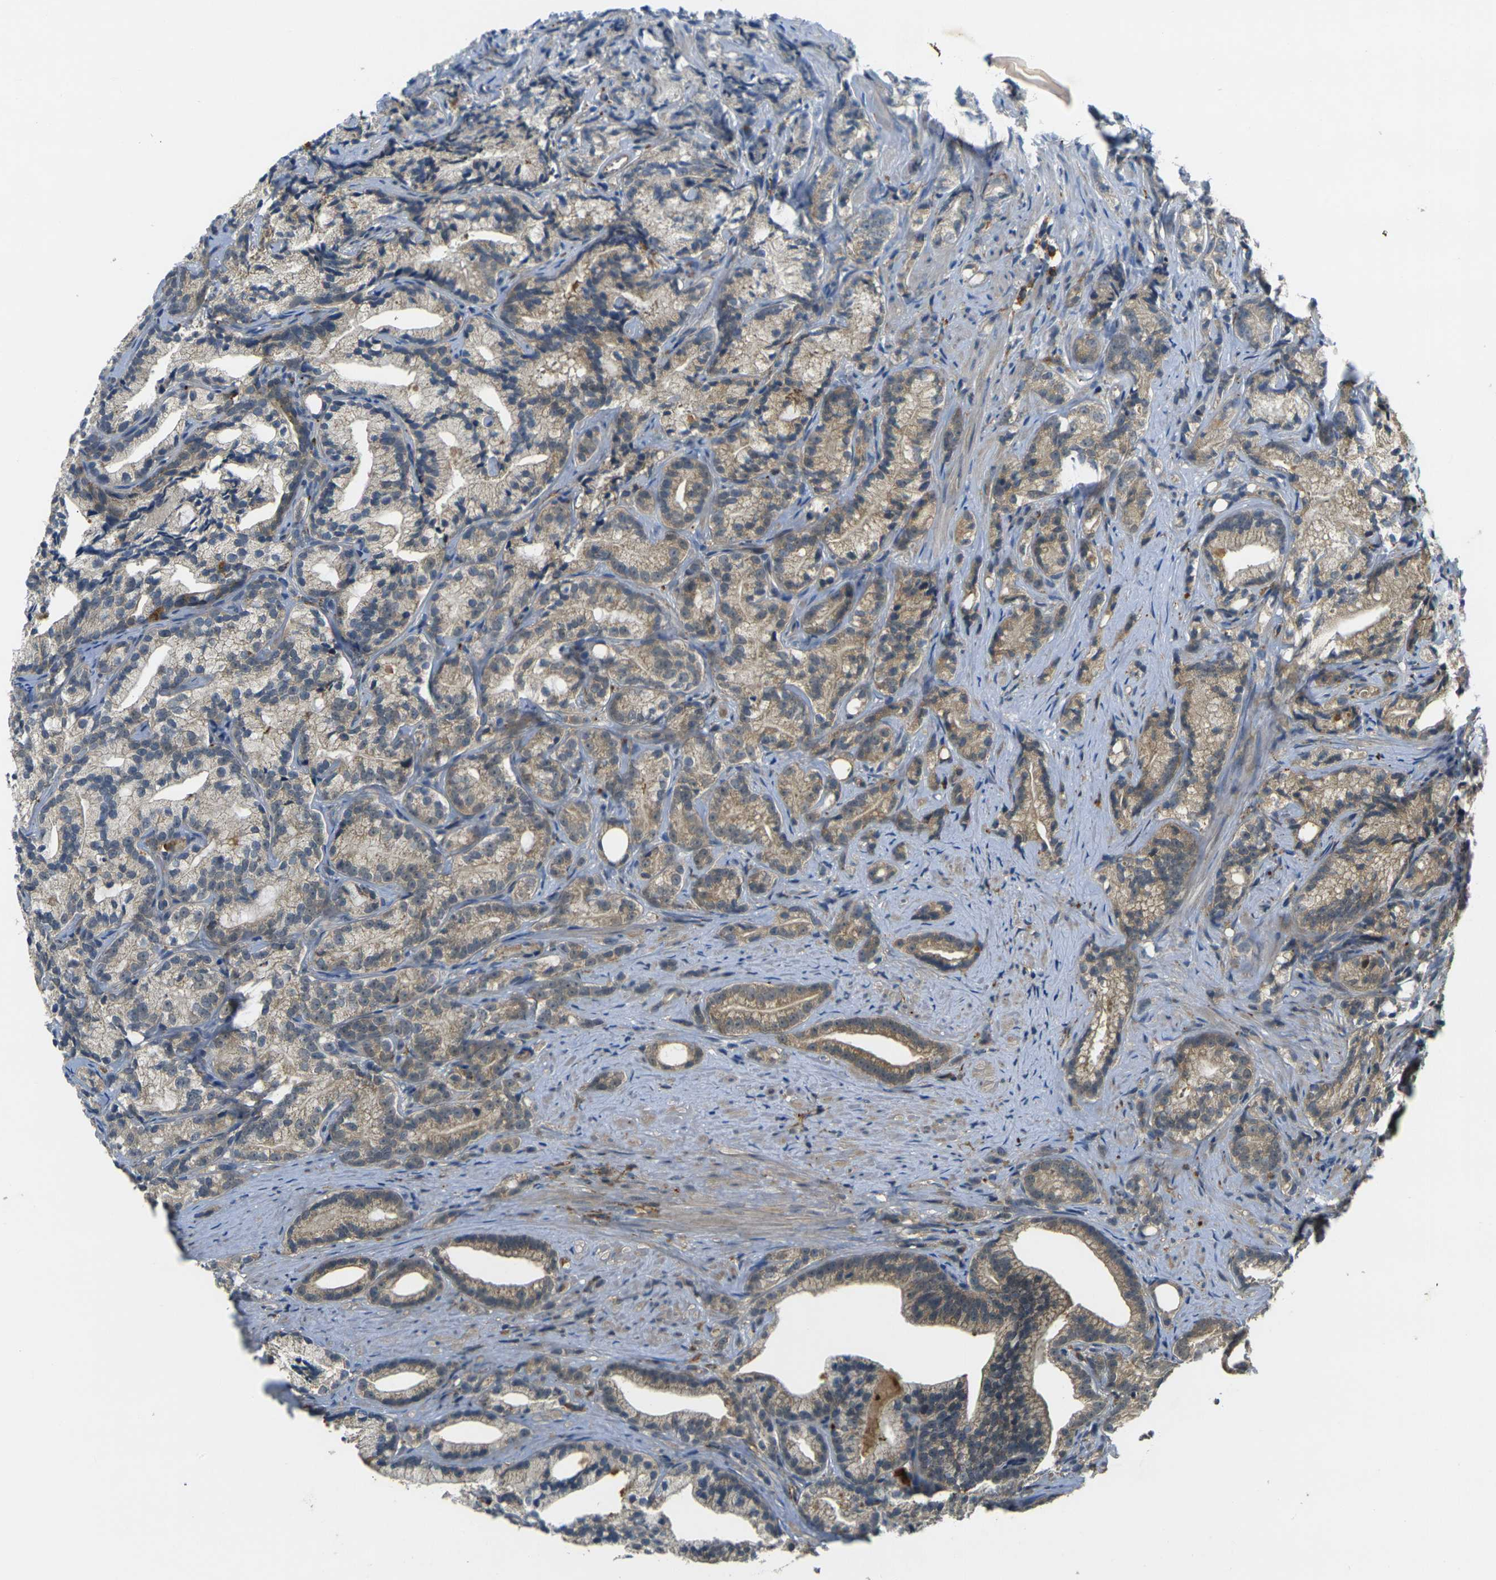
{"staining": {"intensity": "weak", "quantity": ">75%", "location": "cytoplasmic/membranous"}, "tissue": "prostate cancer", "cell_type": "Tumor cells", "image_type": "cancer", "snomed": [{"axis": "morphology", "description": "Adenocarcinoma, Low grade"}, {"axis": "topography", "description": "Prostate"}], "caption": "Prostate cancer stained with a brown dye shows weak cytoplasmic/membranous positive expression in approximately >75% of tumor cells.", "gene": "PIGL", "patient": {"sex": "male", "age": 89}}